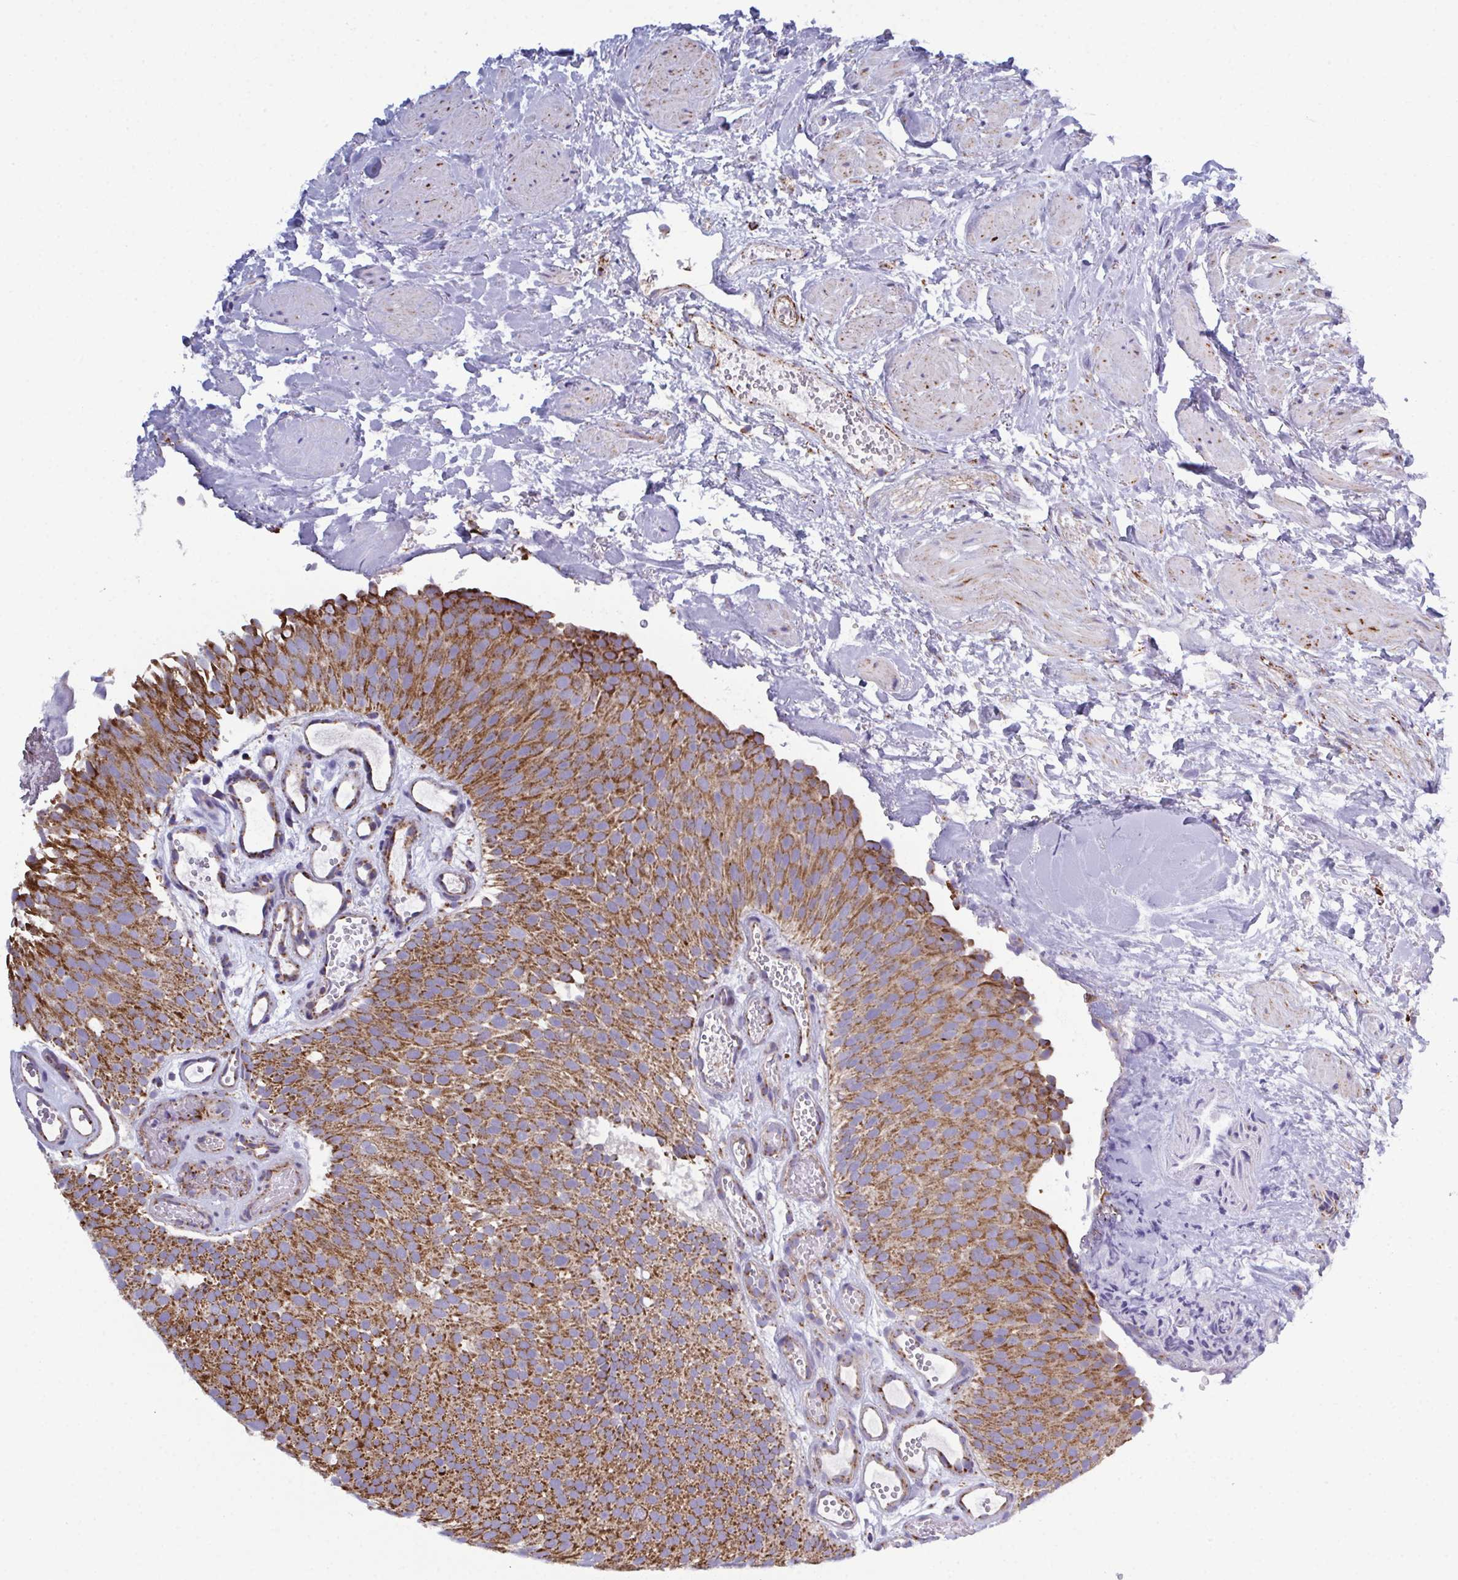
{"staining": {"intensity": "strong", "quantity": ">75%", "location": "cytoplasmic/membranous"}, "tissue": "urothelial cancer", "cell_type": "Tumor cells", "image_type": "cancer", "snomed": [{"axis": "morphology", "description": "Urothelial carcinoma, Low grade"}, {"axis": "topography", "description": "Urinary bladder"}], "caption": "Protein analysis of low-grade urothelial carcinoma tissue exhibits strong cytoplasmic/membranous staining in approximately >75% of tumor cells.", "gene": "CSDE1", "patient": {"sex": "male", "age": 78}}